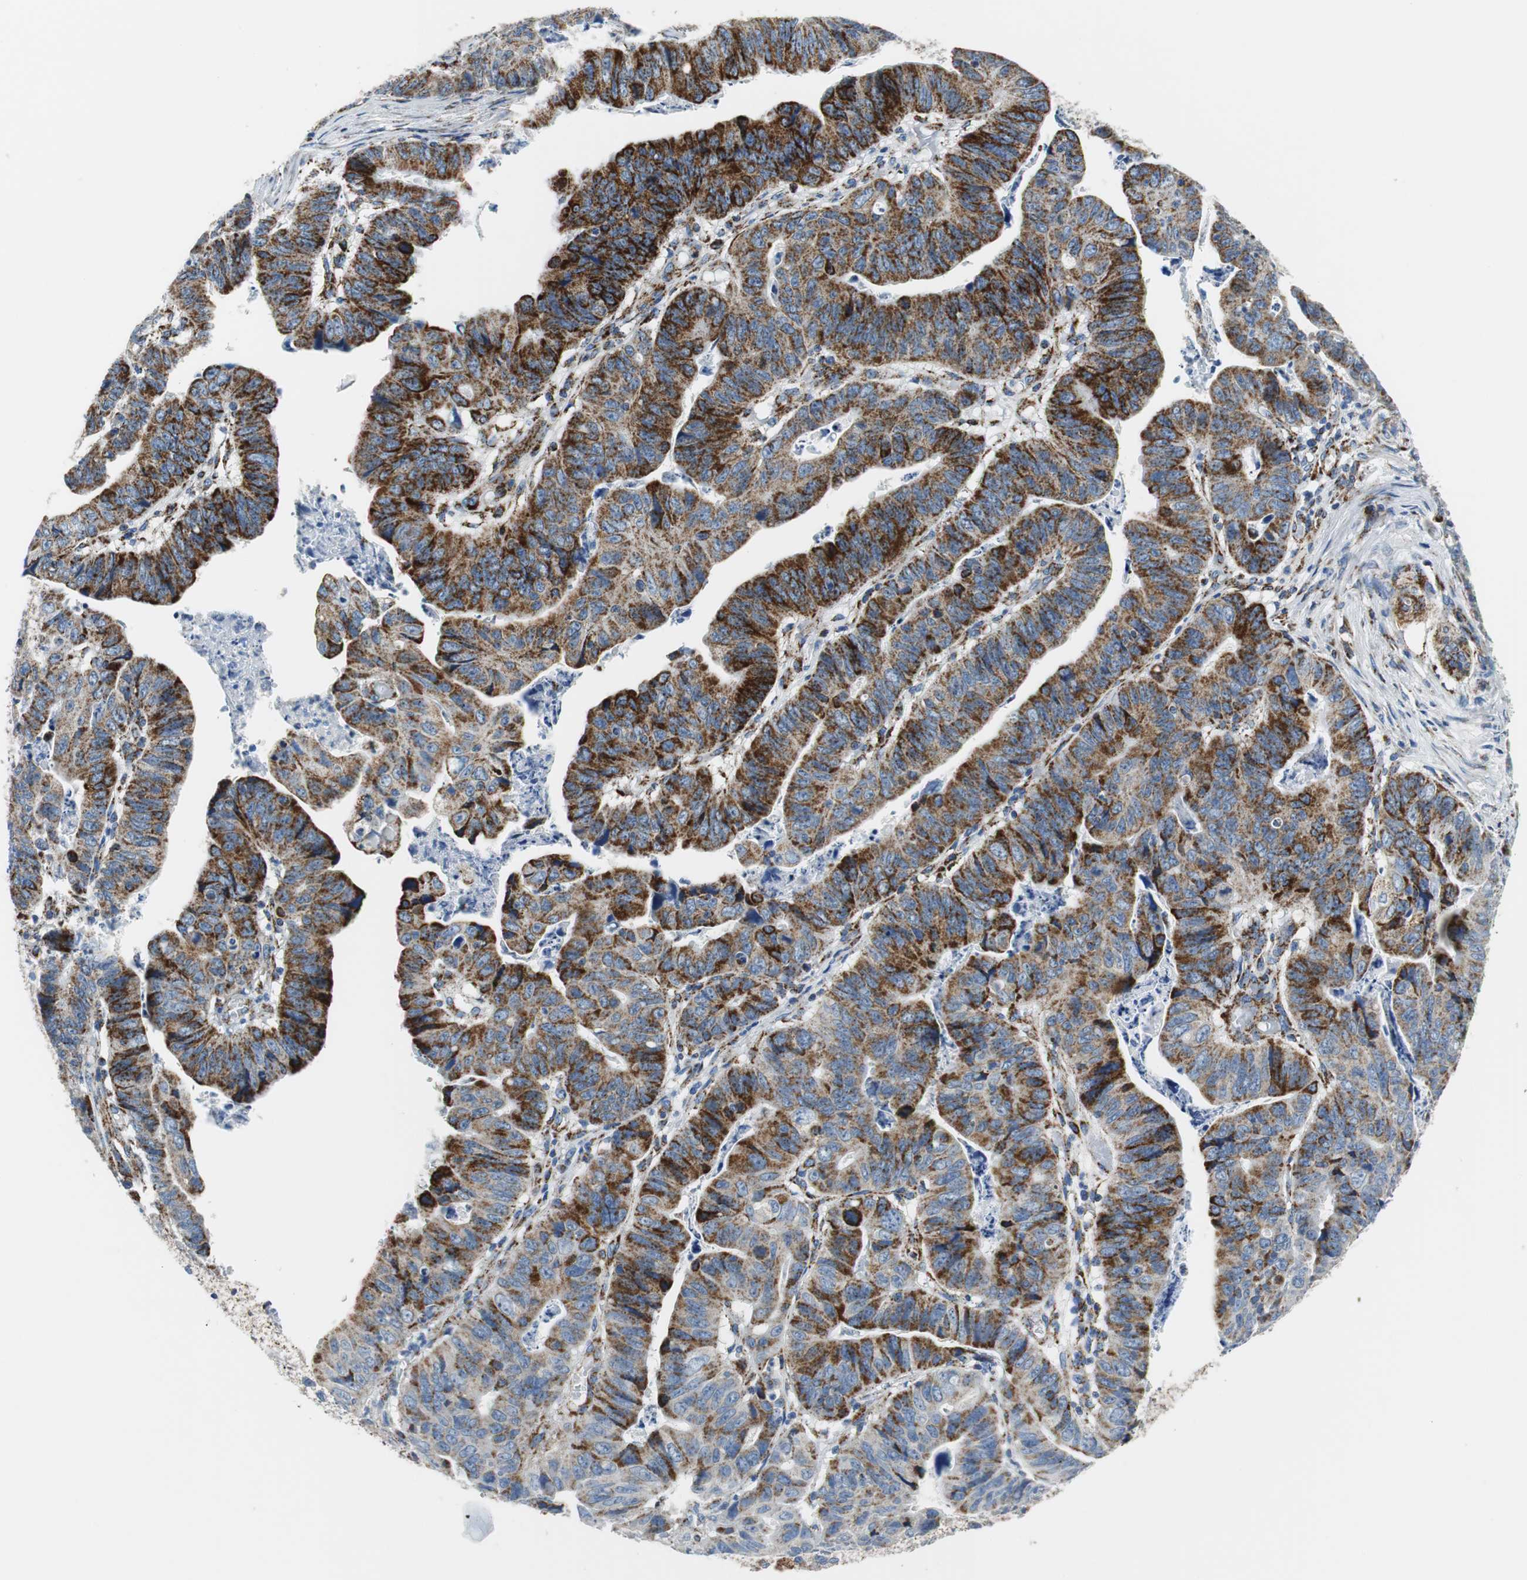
{"staining": {"intensity": "strong", "quantity": ">75%", "location": "cytoplasmic/membranous"}, "tissue": "stomach cancer", "cell_type": "Tumor cells", "image_type": "cancer", "snomed": [{"axis": "morphology", "description": "Adenocarcinoma, NOS"}, {"axis": "topography", "description": "Stomach, lower"}], "caption": "Immunohistochemical staining of human stomach cancer displays high levels of strong cytoplasmic/membranous expression in about >75% of tumor cells.", "gene": "C1QTNF7", "patient": {"sex": "male", "age": 77}}